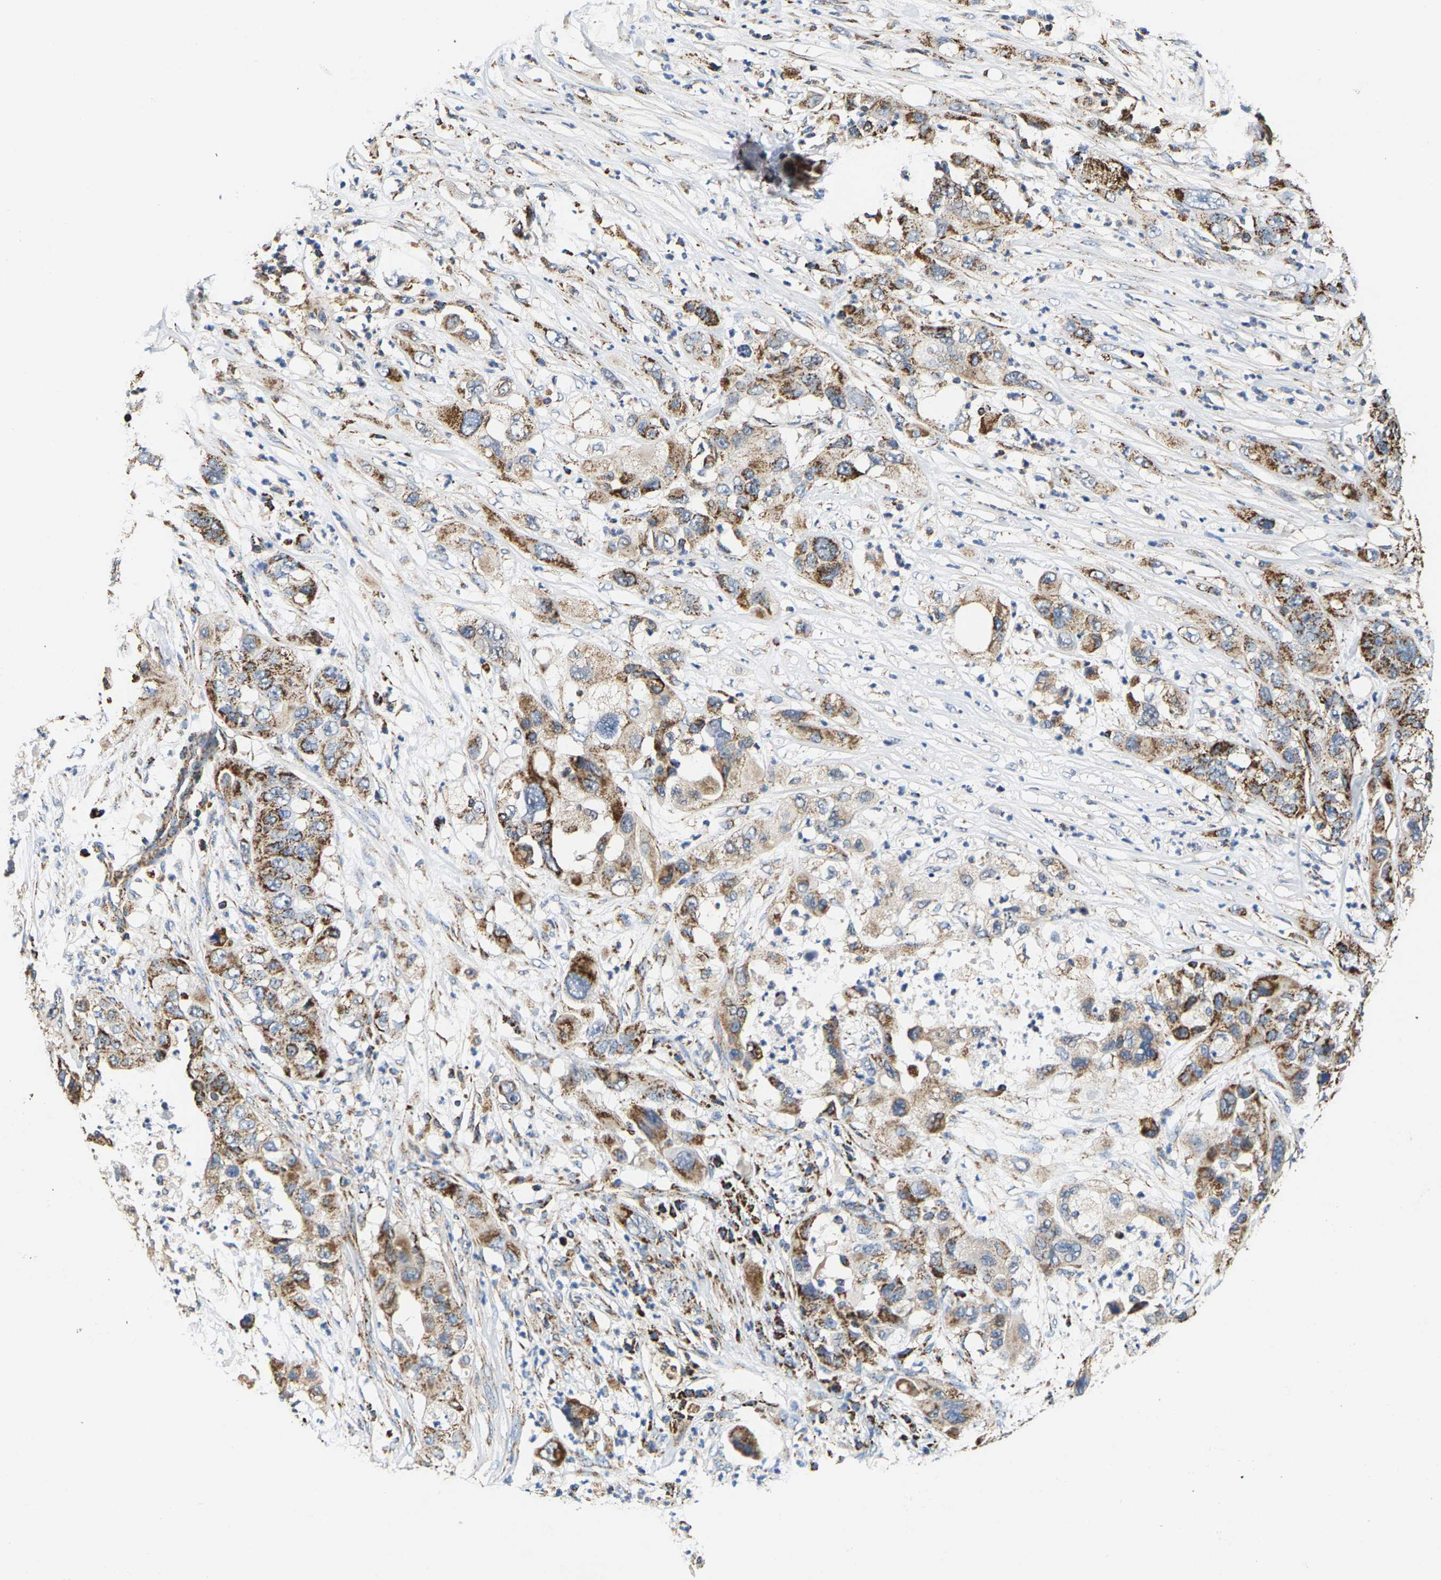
{"staining": {"intensity": "moderate", "quantity": ">75%", "location": "cytoplasmic/membranous"}, "tissue": "pancreatic cancer", "cell_type": "Tumor cells", "image_type": "cancer", "snomed": [{"axis": "morphology", "description": "Adenocarcinoma, NOS"}, {"axis": "topography", "description": "Pancreas"}], "caption": "Protein expression analysis of pancreatic adenocarcinoma reveals moderate cytoplasmic/membranous positivity in approximately >75% of tumor cells.", "gene": "SHMT2", "patient": {"sex": "female", "age": 78}}